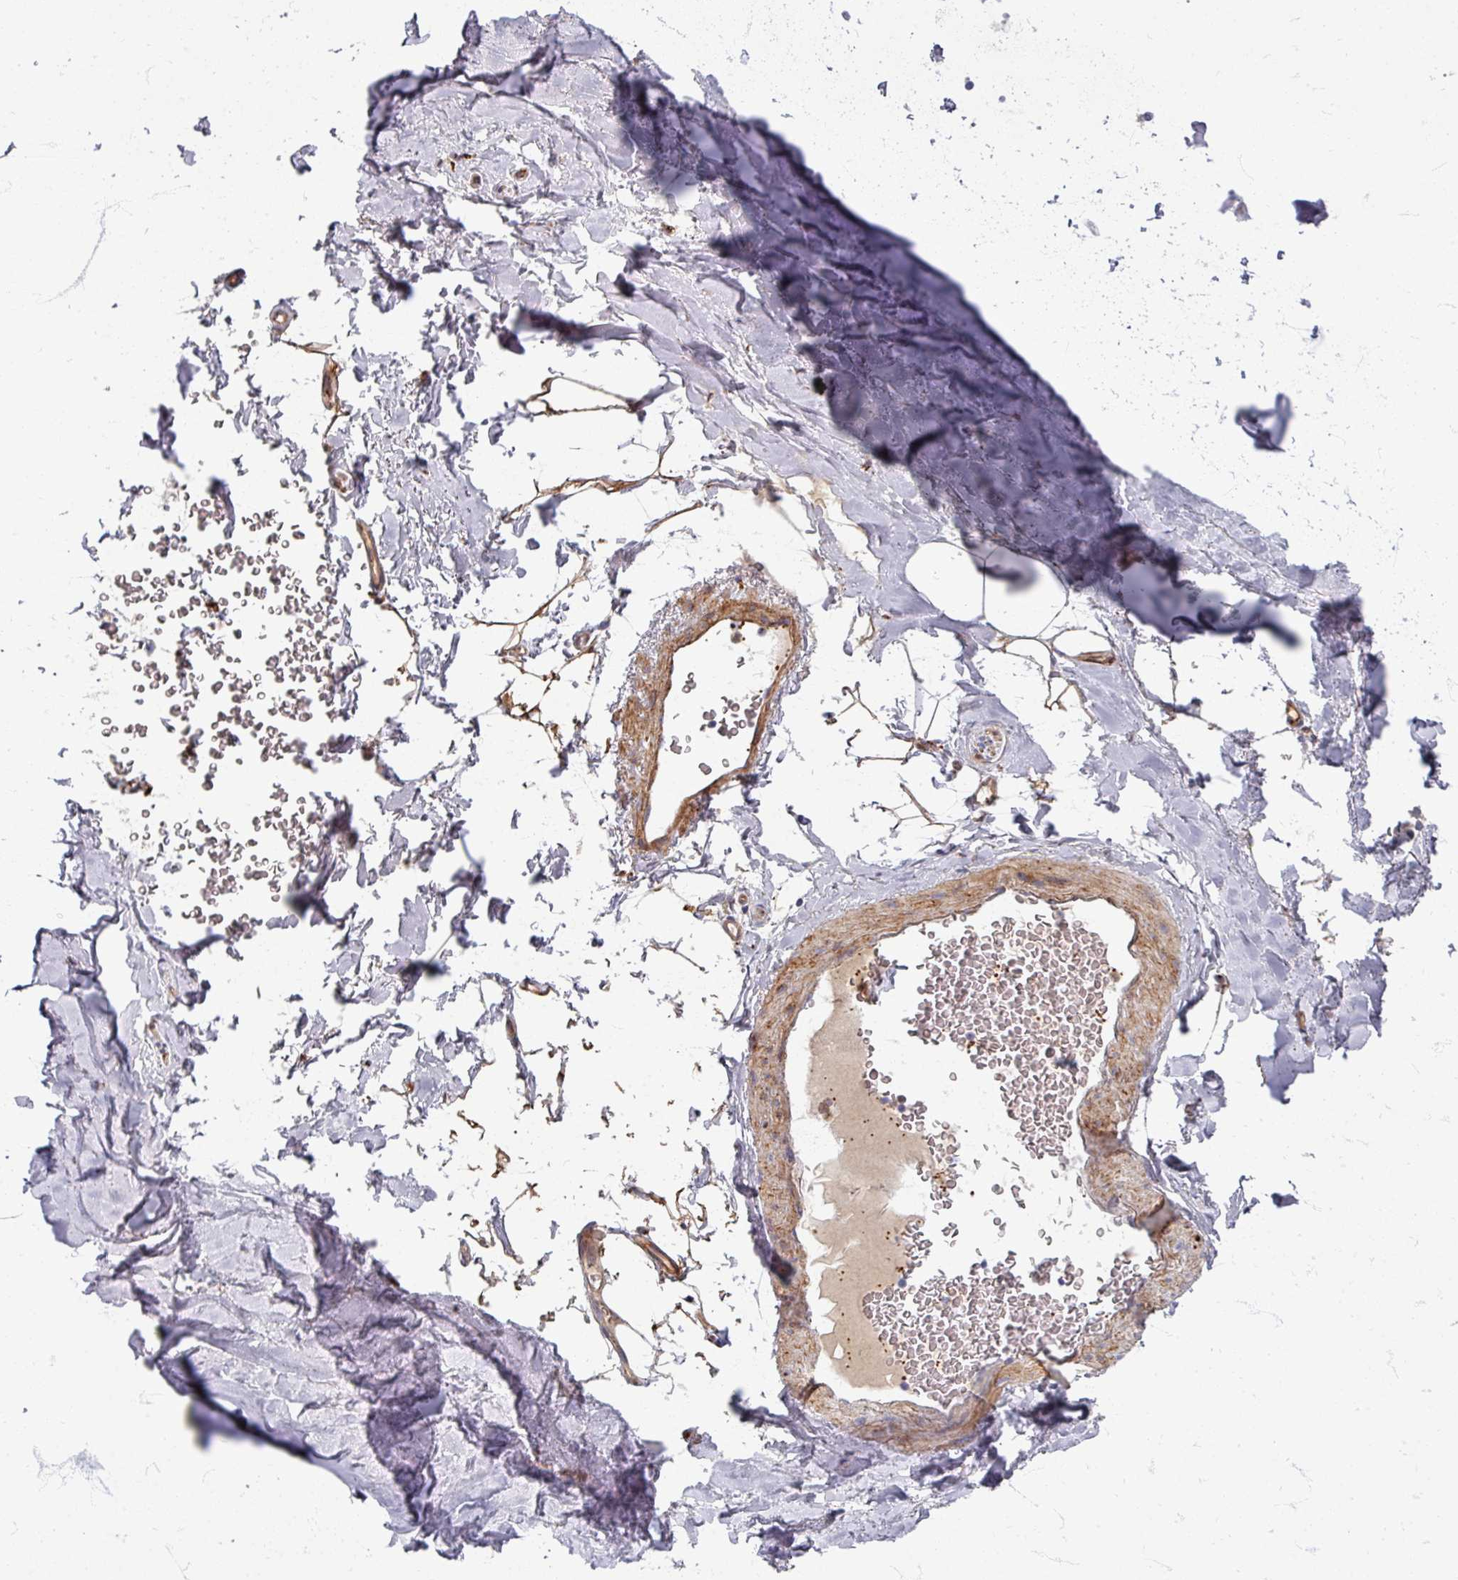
{"staining": {"intensity": "negative", "quantity": "none", "location": "none"}, "tissue": "adipose tissue", "cell_type": "Adipocytes", "image_type": "normal", "snomed": [{"axis": "morphology", "description": "Normal tissue, NOS"}, {"axis": "topography", "description": "Cartilage tissue"}, {"axis": "topography", "description": "Bronchus"}], "caption": "Immunohistochemistry (IHC) photomicrograph of benign adipose tissue: adipose tissue stained with DAB (3,3'-diaminobenzidine) demonstrates no significant protein expression in adipocytes.", "gene": "GABARAPL1", "patient": {"sex": "female", "age": 72}}